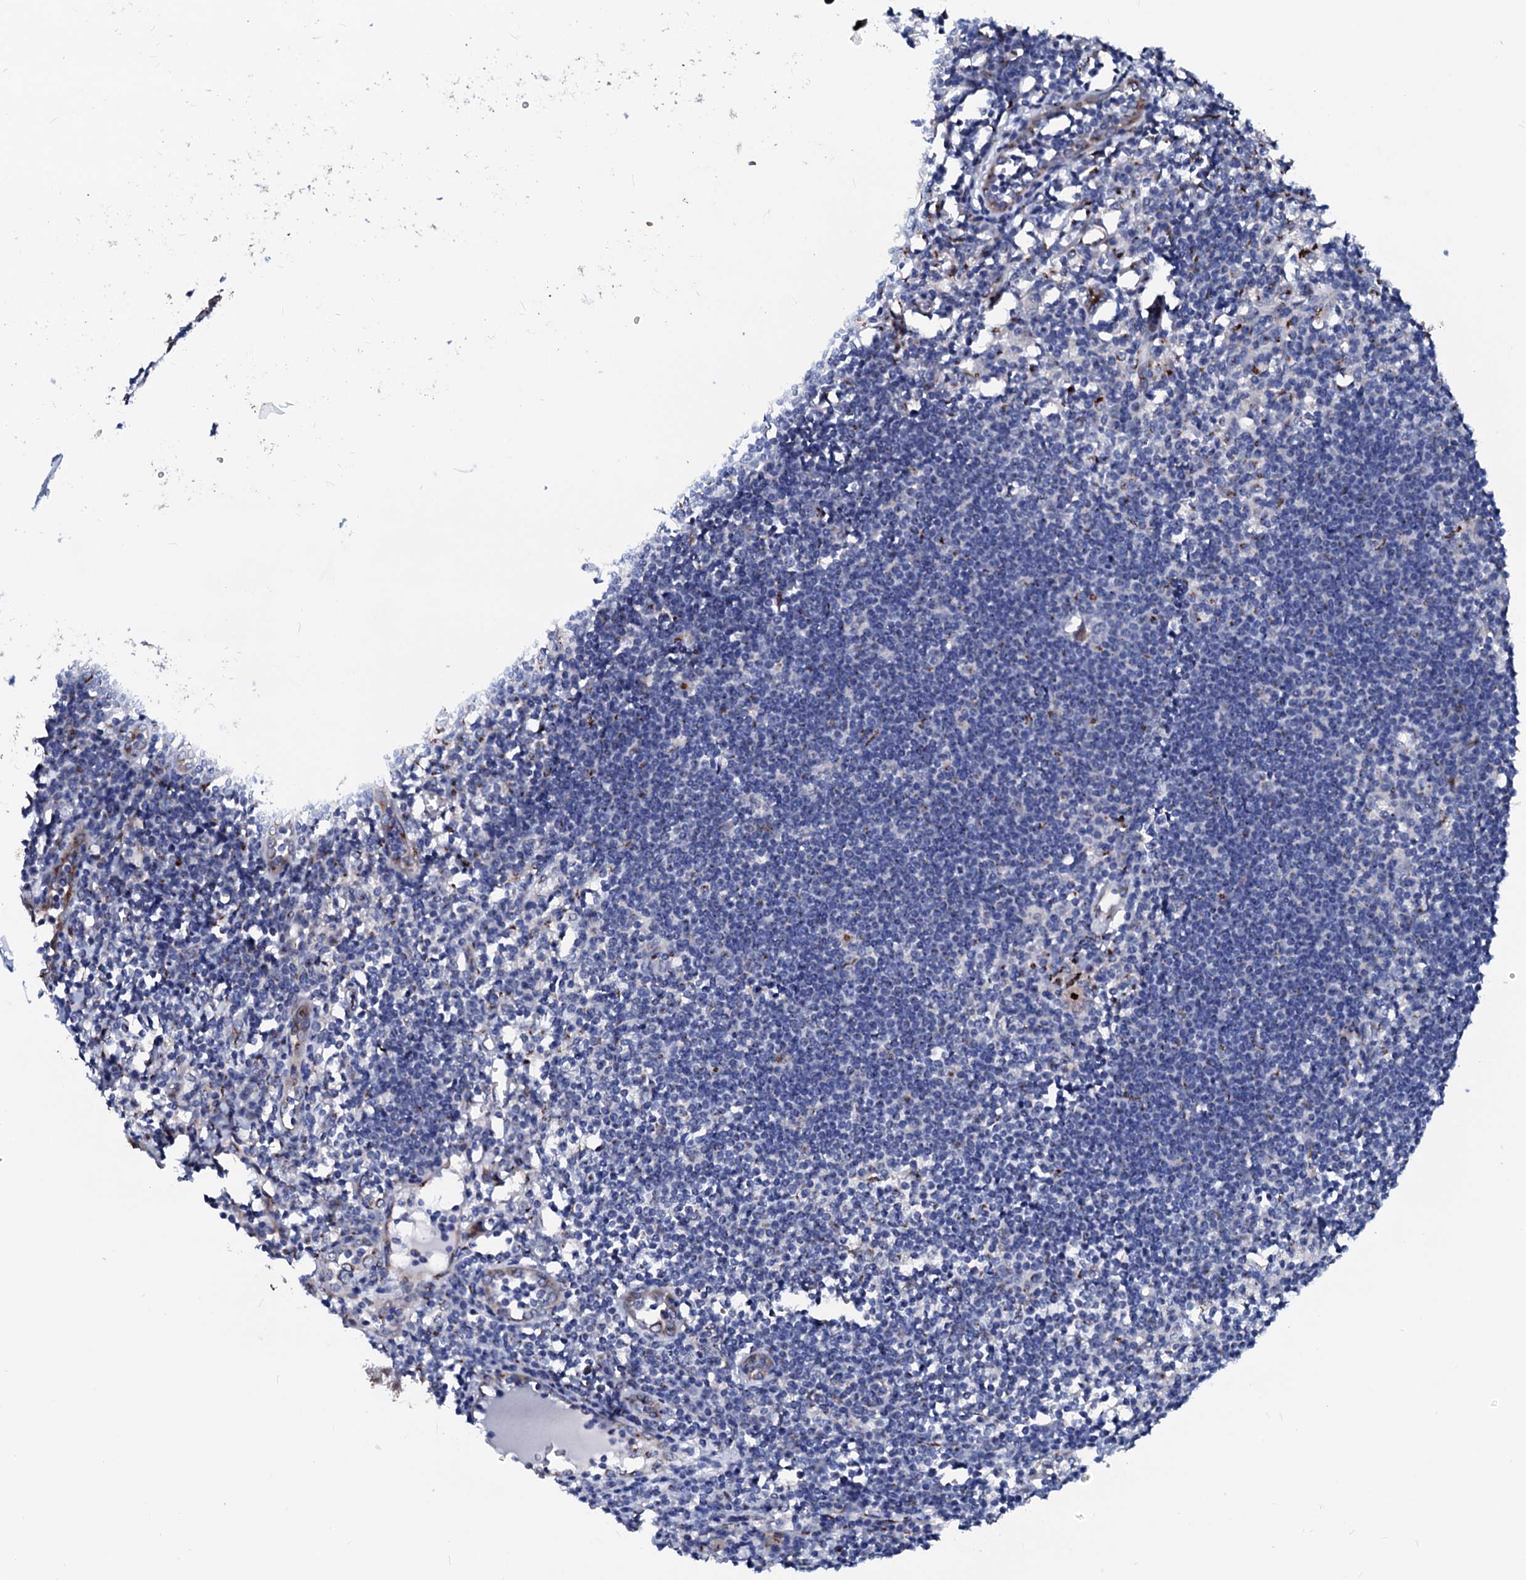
{"staining": {"intensity": "moderate", "quantity": "<25%", "location": "cytoplasmic/membranous,nuclear"}, "tissue": "lymph node", "cell_type": "Germinal center cells", "image_type": "normal", "snomed": [{"axis": "morphology", "description": "Normal tissue, NOS"}, {"axis": "morphology", "description": "Malignant melanoma, Metastatic site"}, {"axis": "topography", "description": "Lymph node"}], "caption": "Immunohistochemical staining of unremarkable human lymph node exhibits moderate cytoplasmic/membranous,nuclear protein expression in about <25% of germinal center cells.", "gene": "TMCO3", "patient": {"sex": "male", "age": 41}}